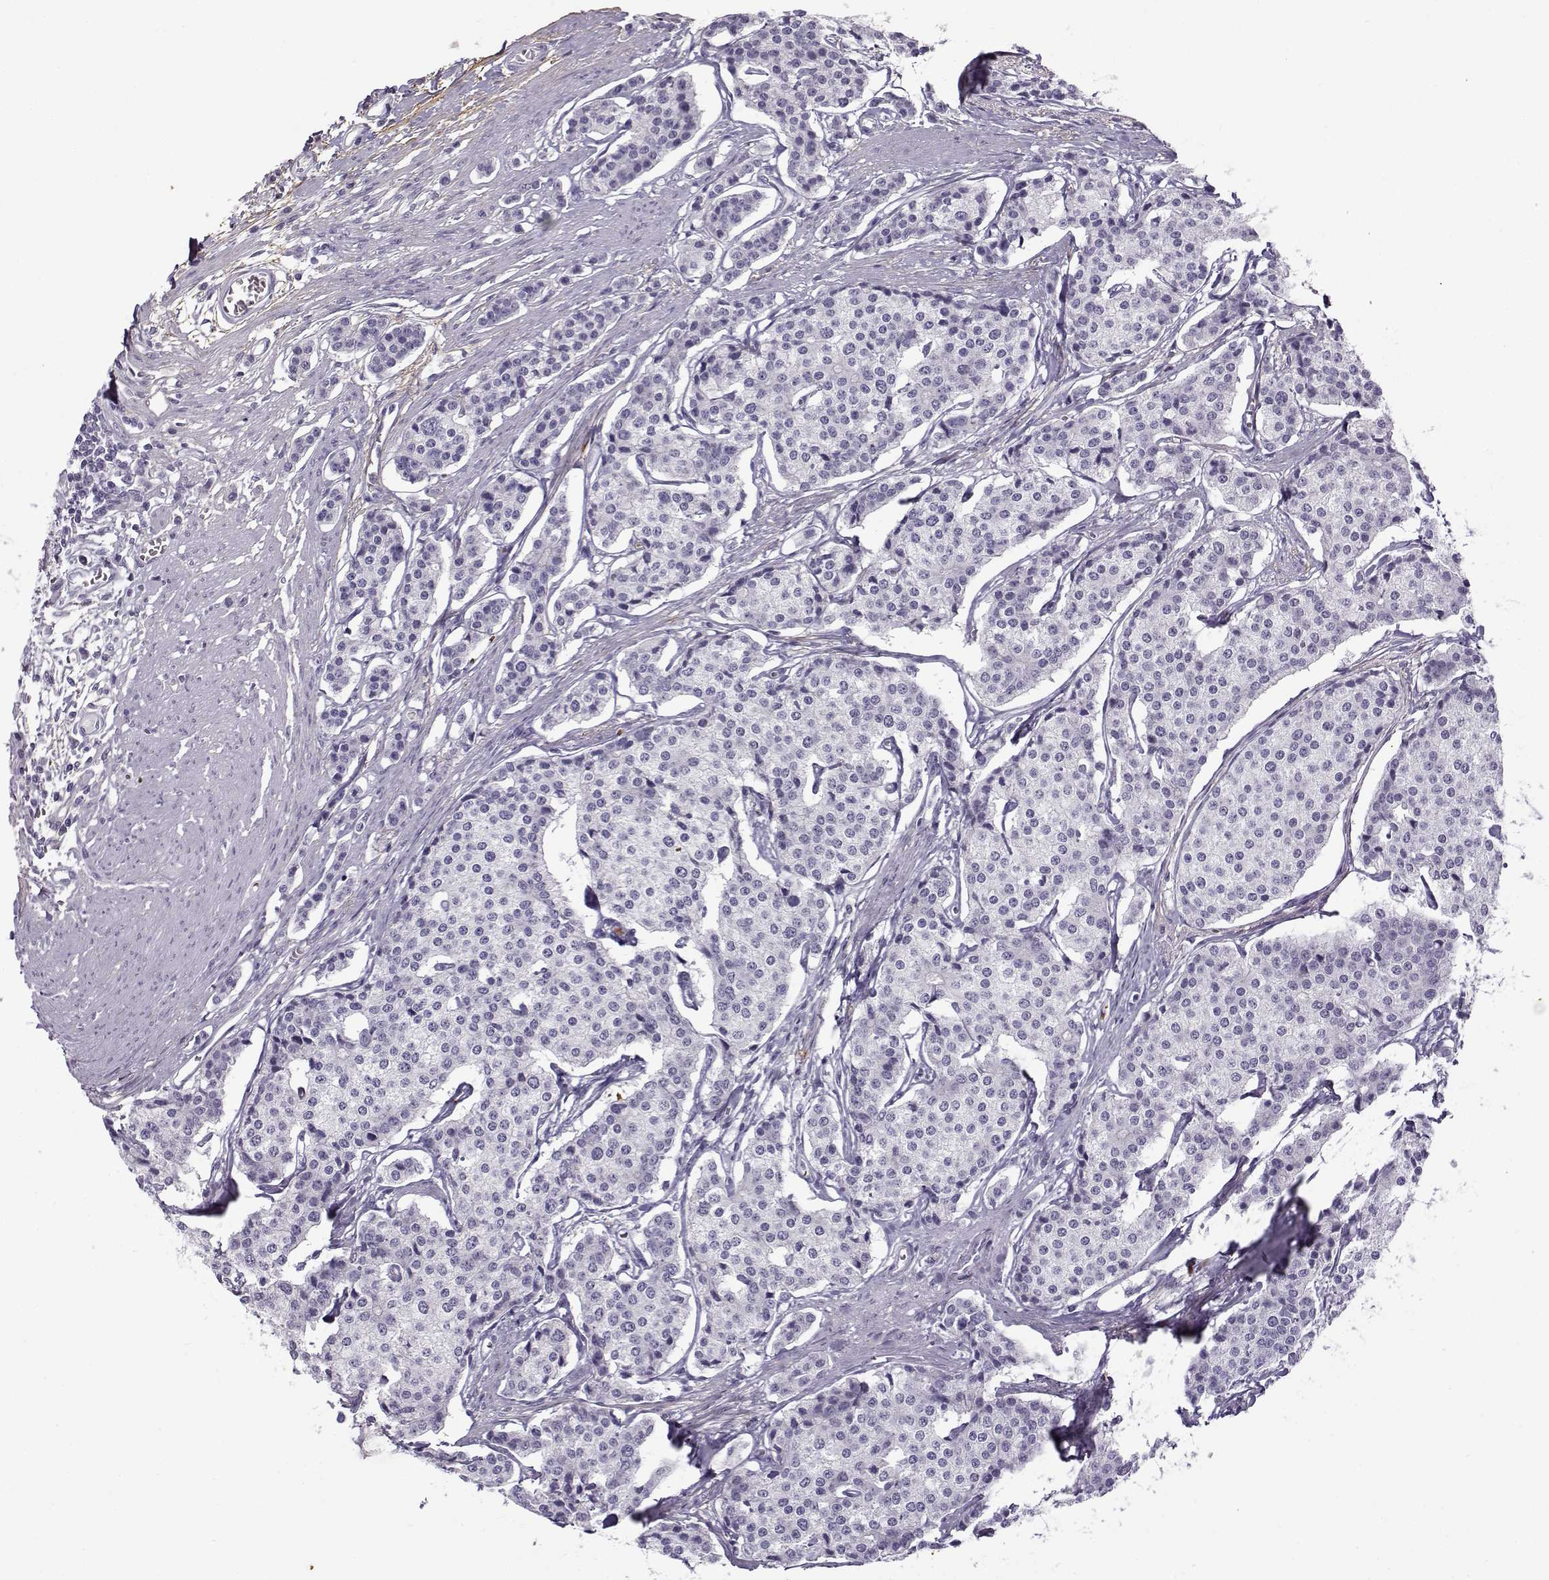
{"staining": {"intensity": "negative", "quantity": "none", "location": "none"}, "tissue": "carcinoid", "cell_type": "Tumor cells", "image_type": "cancer", "snomed": [{"axis": "morphology", "description": "Carcinoid, malignant, NOS"}, {"axis": "topography", "description": "Small intestine"}], "caption": "An IHC histopathology image of carcinoid (malignant) is shown. There is no staining in tumor cells of carcinoid (malignant).", "gene": "GTSF1L", "patient": {"sex": "female", "age": 65}}